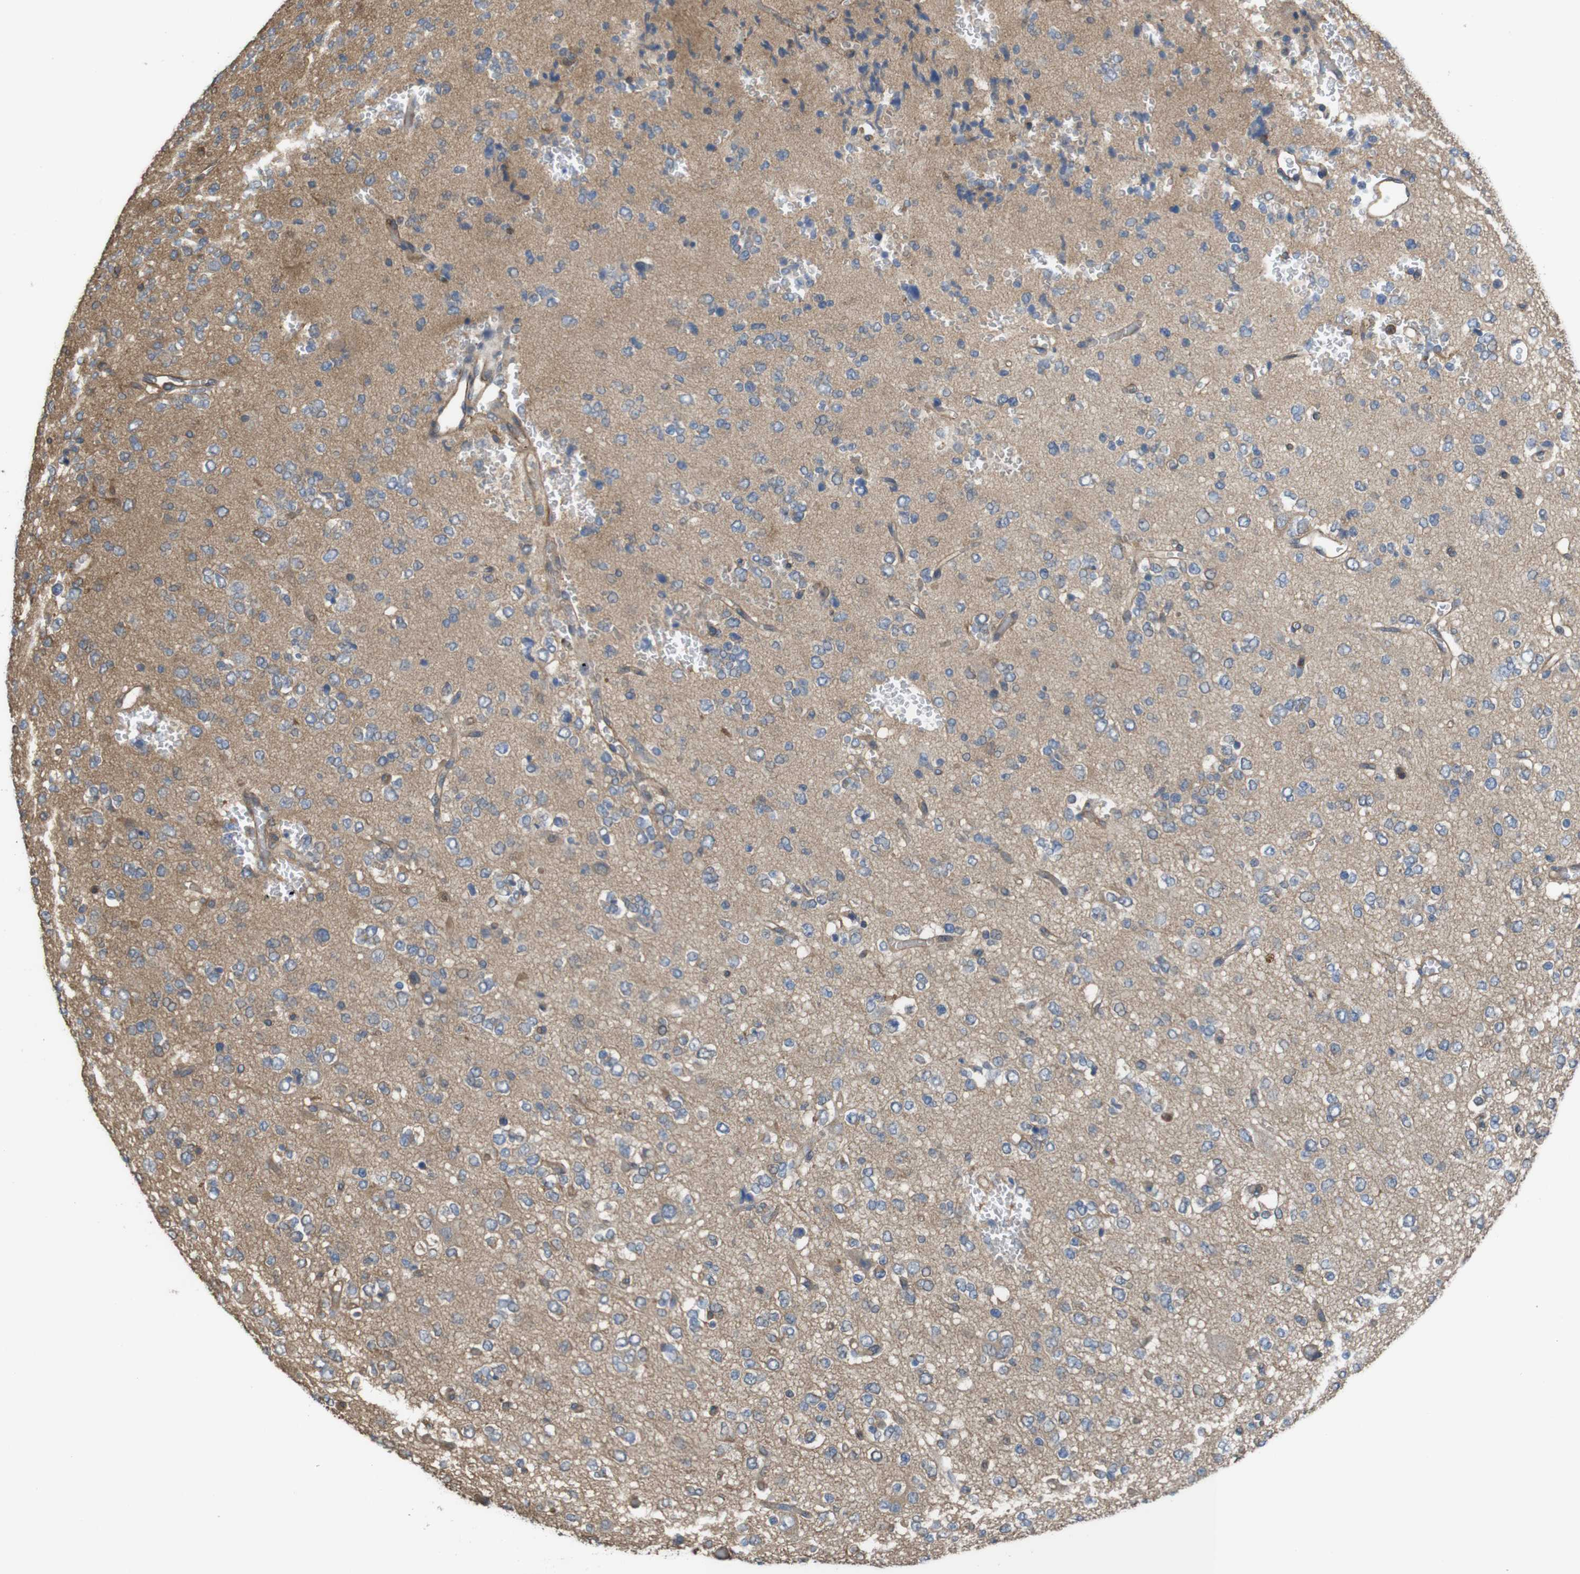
{"staining": {"intensity": "negative", "quantity": "none", "location": "none"}, "tissue": "glioma", "cell_type": "Tumor cells", "image_type": "cancer", "snomed": [{"axis": "morphology", "description": "Glioma, malignant, Low grade"}, {"axis": "topography", "description": "Brain"}], "caption": "The immunohistochemistry histopathology image has no significant expression in tumor cells of malignant low-grade glioma tissue.", "gene": "ARHGDIA", "patient": {"sex": "male", "age": 38}}